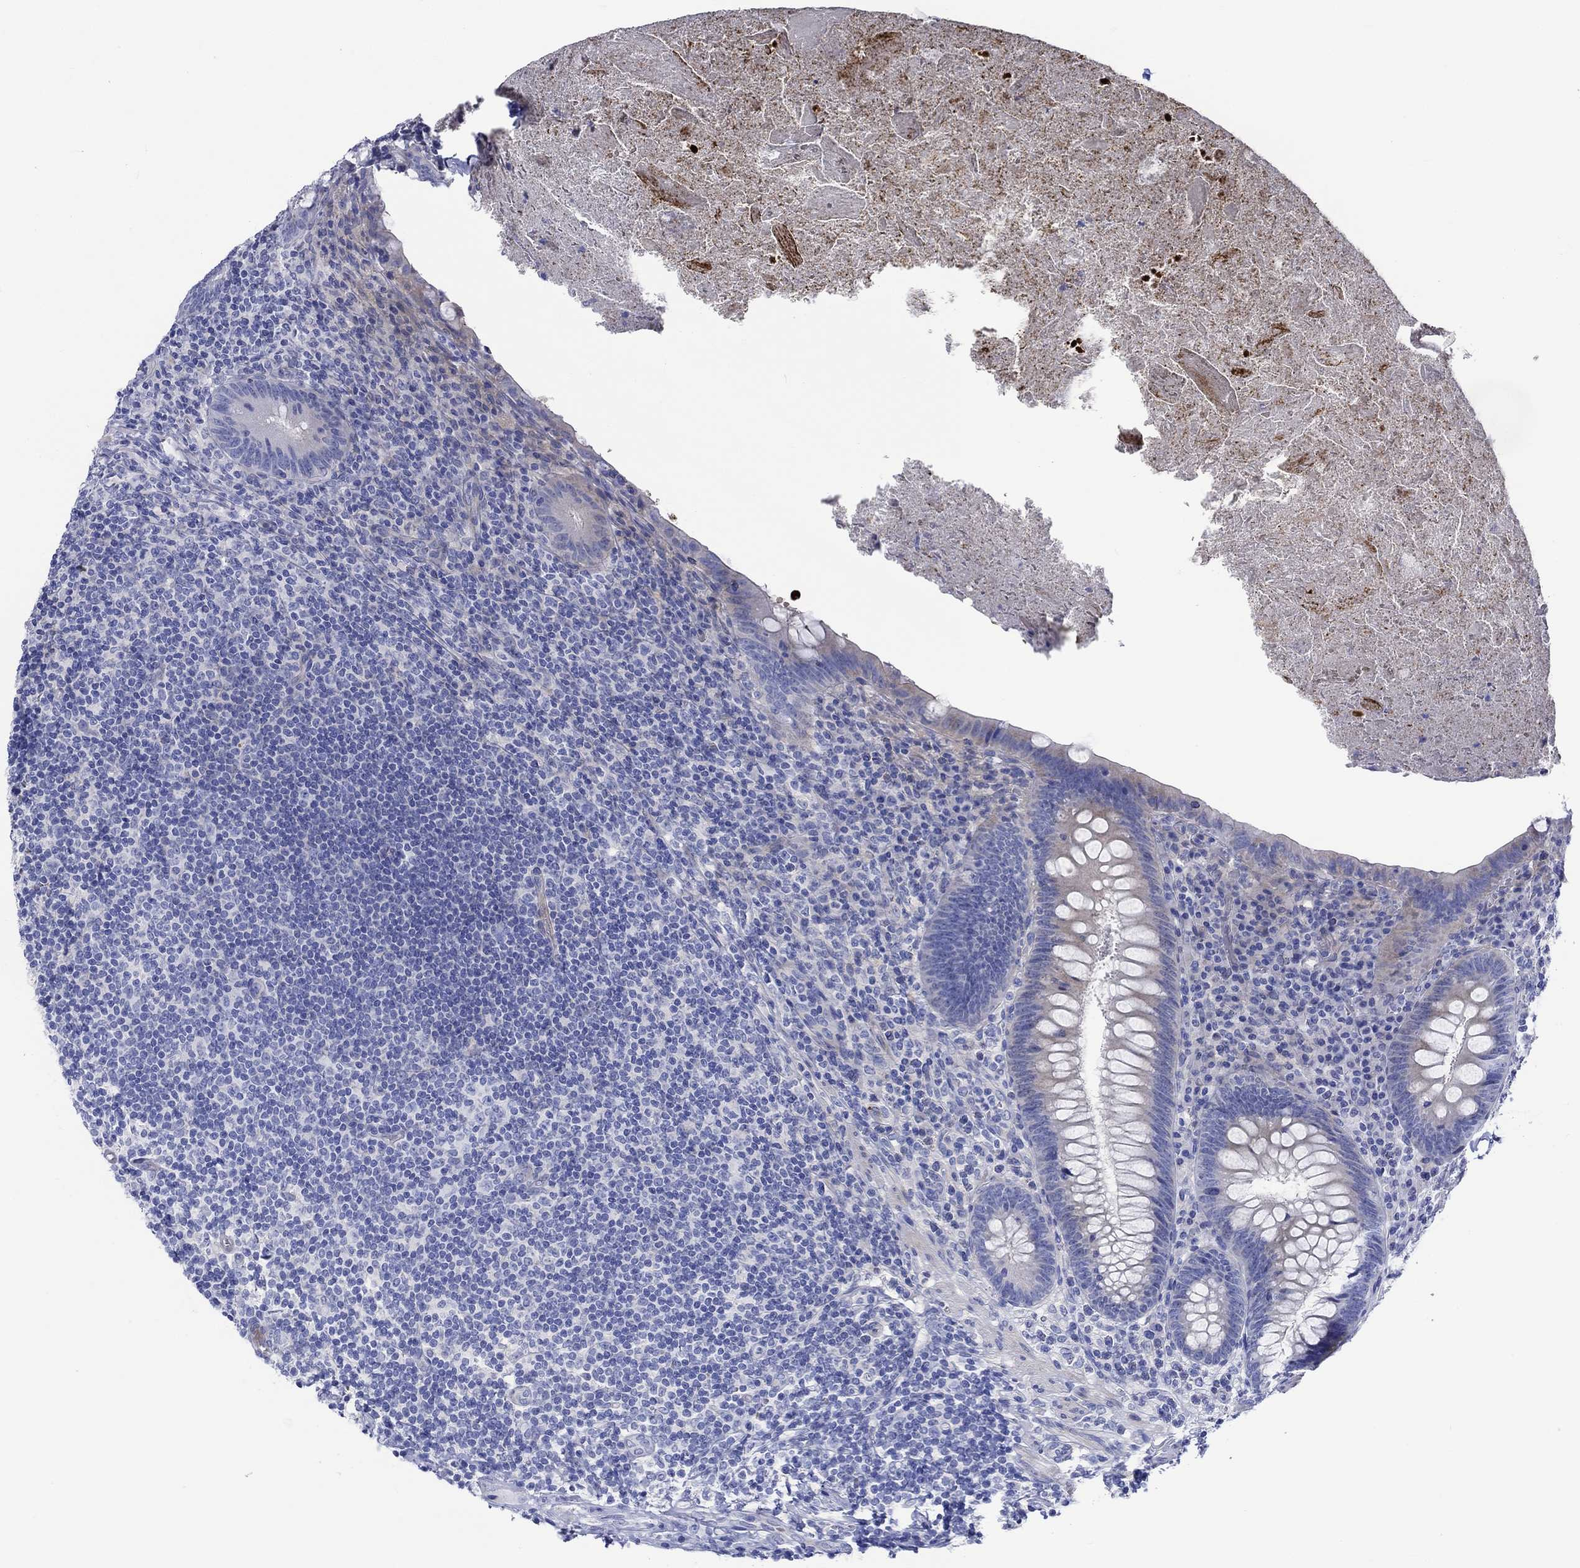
{"staining": {"intensity": "negative", "quantity": "none", "location": "none"}, "tissue": "appendix", "cell_type": "Glandular cells", "image_type": "normal", "snomed": [{"axis": "morphology", "description": "Normal tissue, NOS"}, {"axis": "topography", "description": "Appendix"}], "caption": "This is an immunohistochemistry image of benign human appendix. There is no staining in glandular cells.", "gene": "NRIP3", "patient": {"sex": "male", "age": 47}}